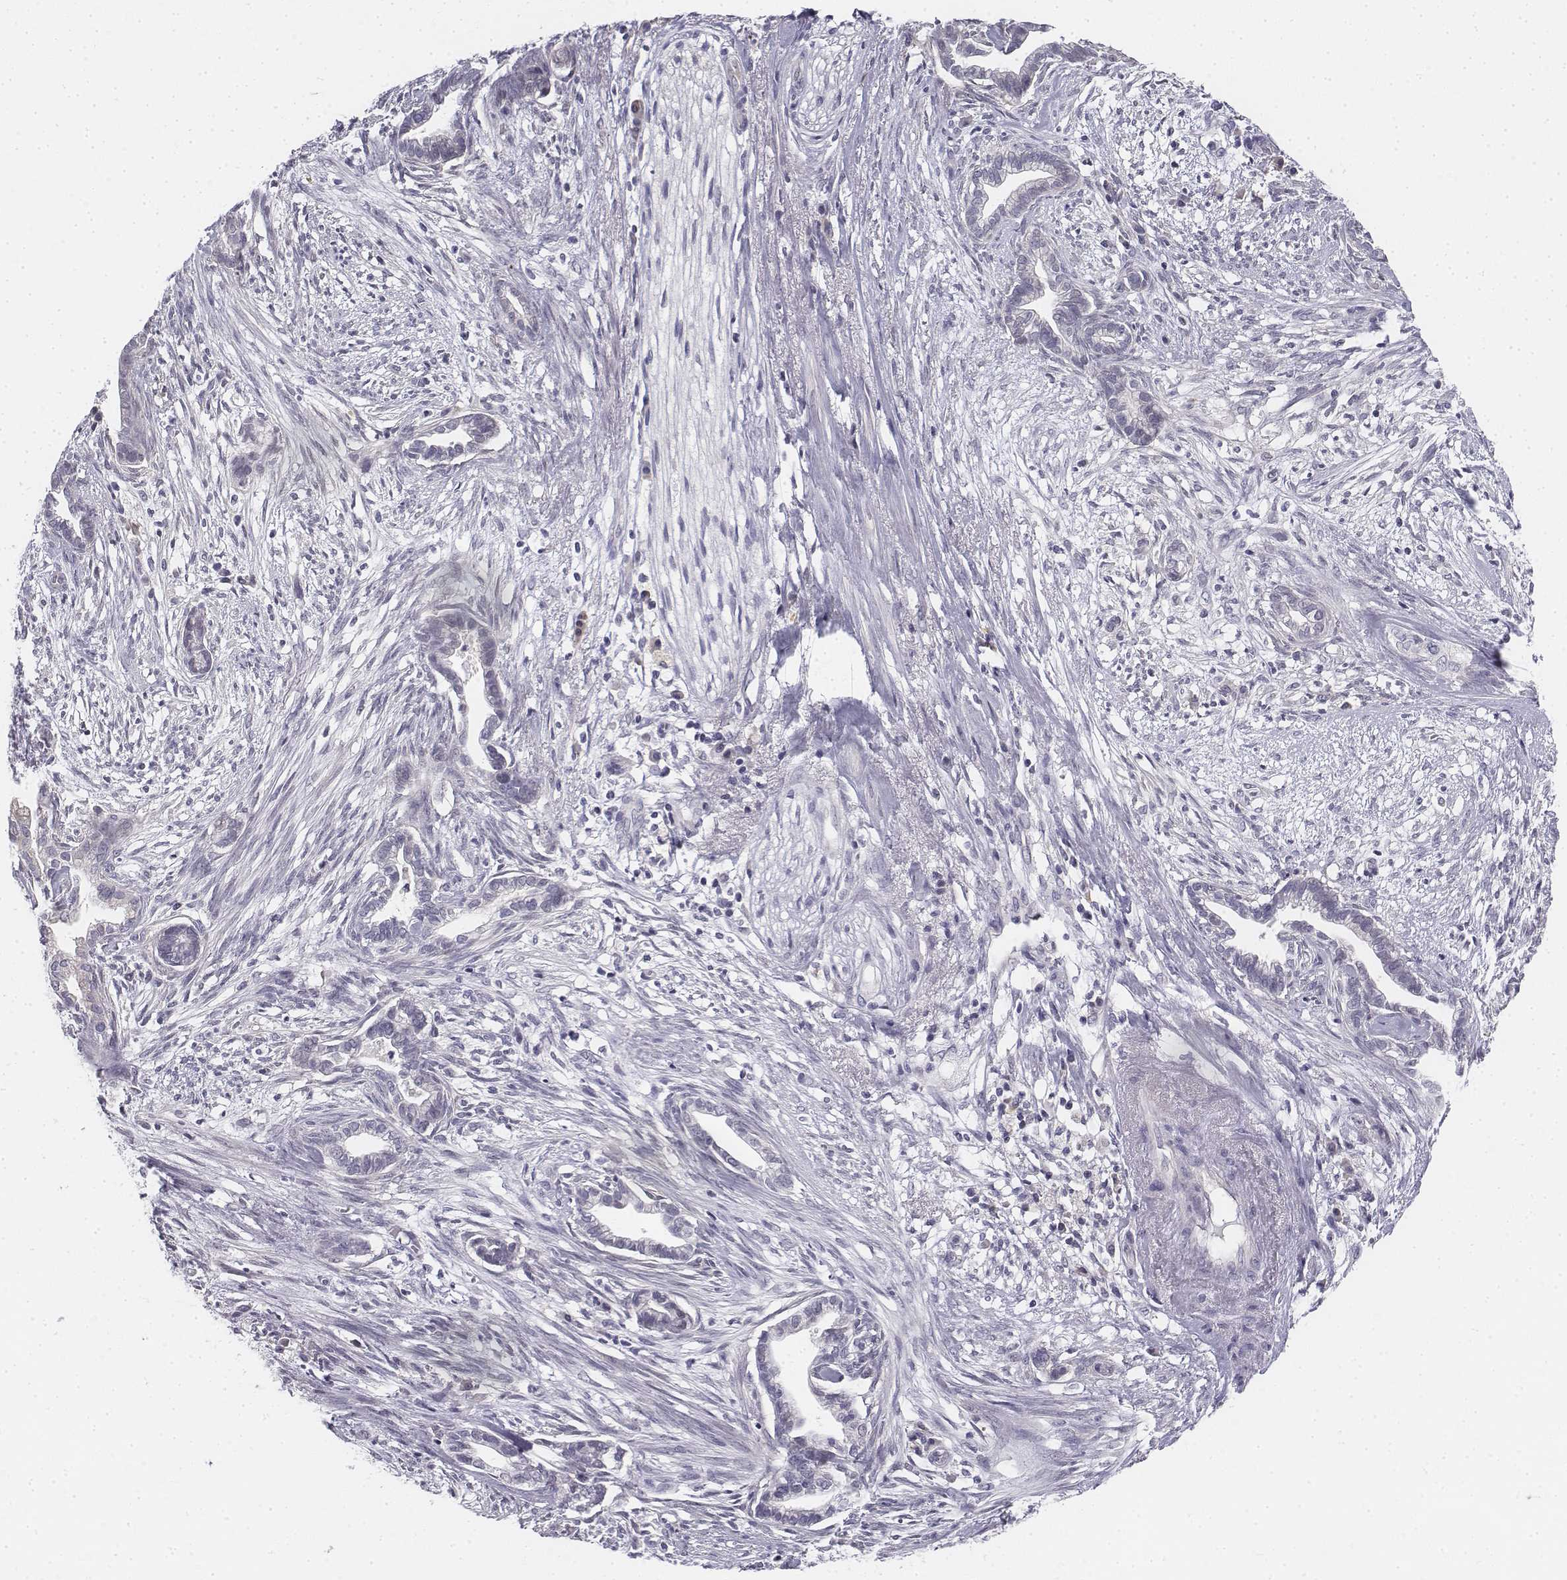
{"staining": {"intensity": "negative", "quantity": "none", "location": "none"}, "tissue": "cervical cancer", "cell_type": "Tumor cells", "image_type": "cancer", "snomed": [{"axis": "morphology", "description": "Adenocarcinoma, NOS"}, {"axis": "topography", "description": "Cervix"}], "caption": "Protein analysis of cervical cancer demonstrates no significant positivity in tumor cells.", "gene": "PENK", "patient": {"sex": "female", "age": 62}}